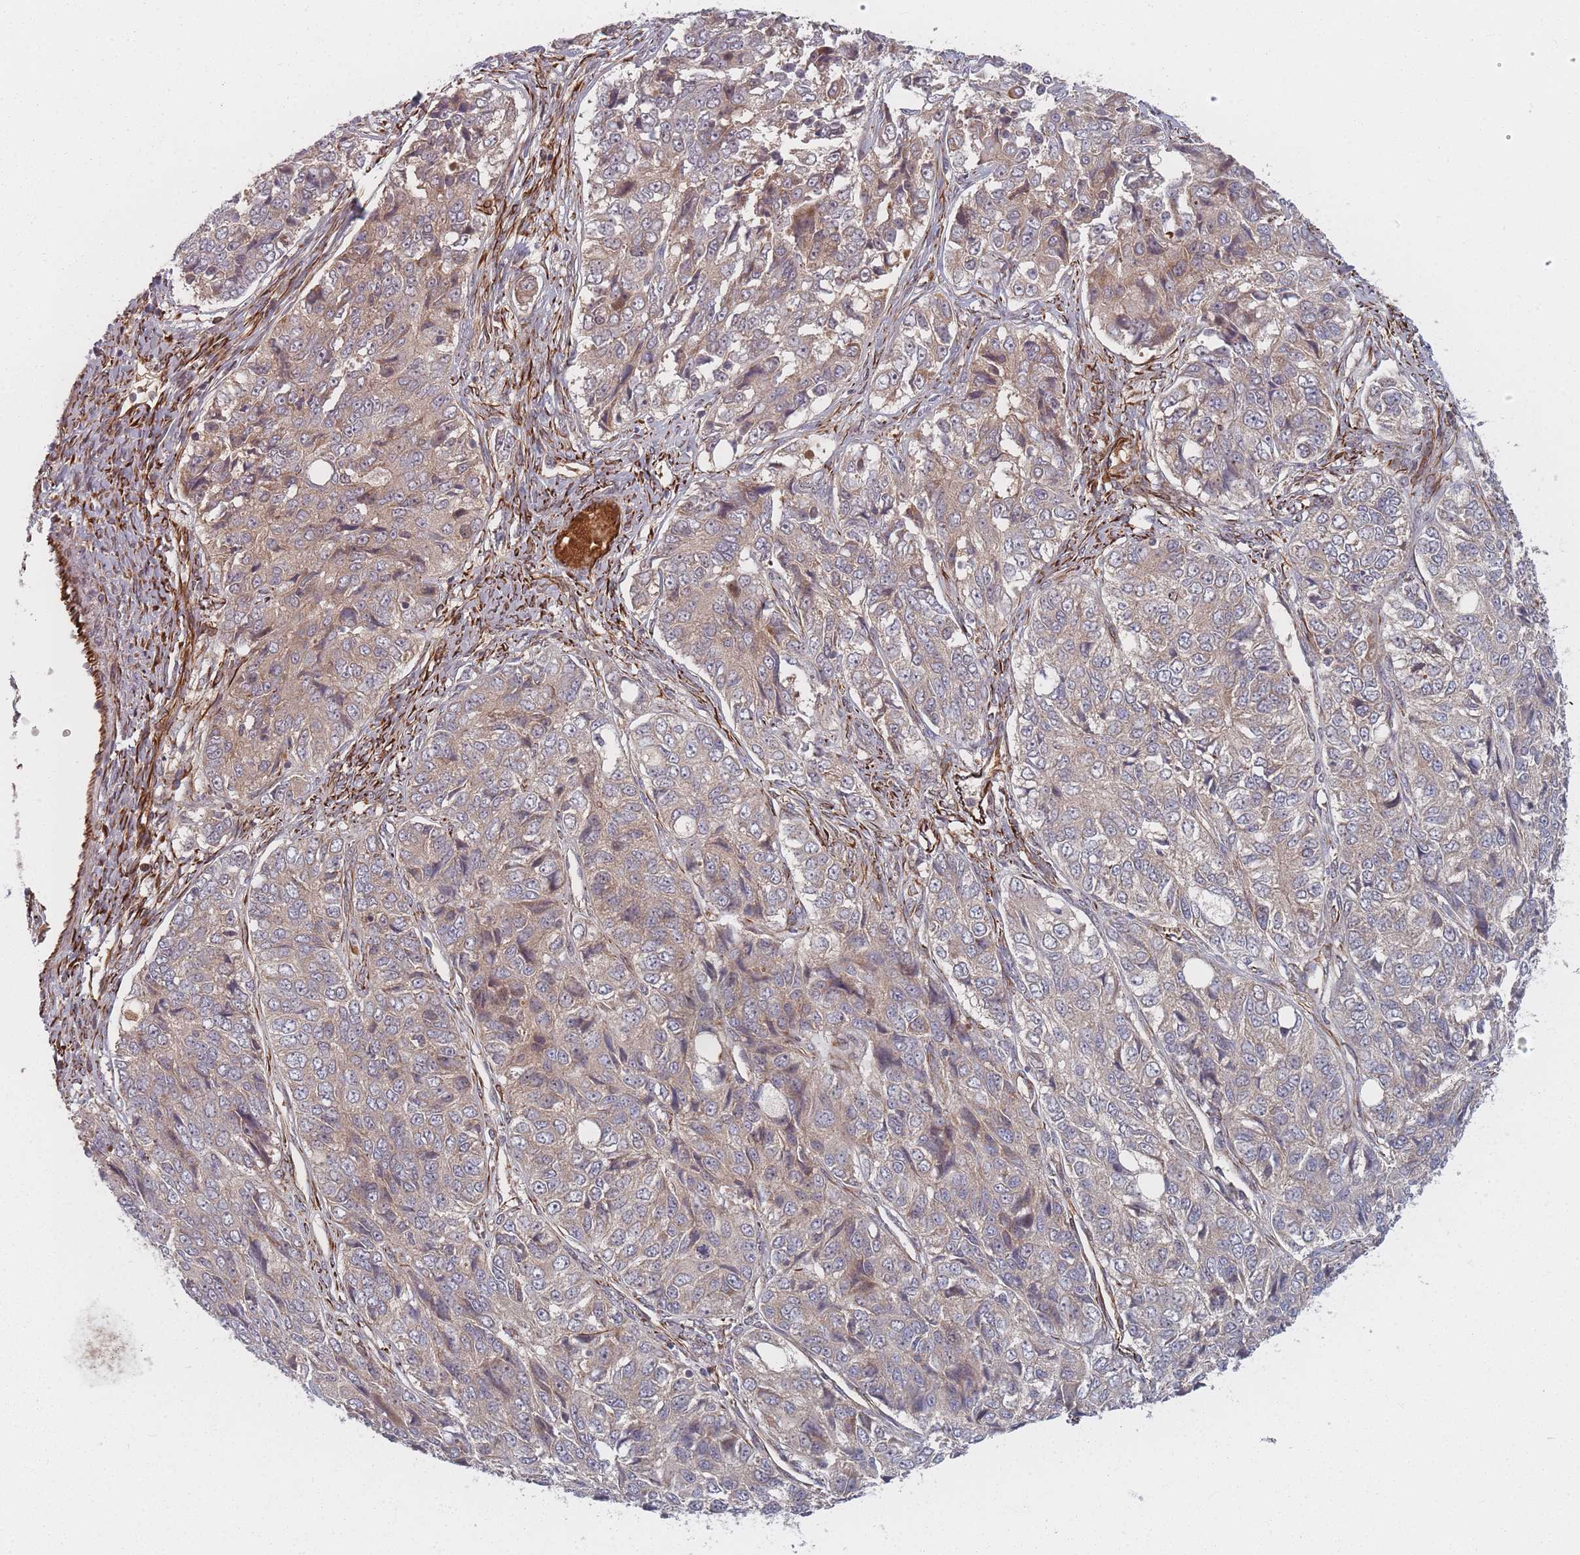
{"staining": {"intensity": "weak", "quantity": "<25%", "location": "cytoplasmic/membranous"}, "tissue": "ovarian cancer", "cell_type": "Tumor cells", "image_type": "cancer", "snomed": [{"axis": "morphology", "description": "Carcinoma, endometroid"}, {"axis": "topography", "description": "Ovary"}], "caption": "This is an immunohistochemistry (IHC) micrograph of ovarian endometroid carcinoma. There is no expression in tumor cells.", "gene": "EEF1AKMT2", "patient": {"sex": "female", "age": 51}}